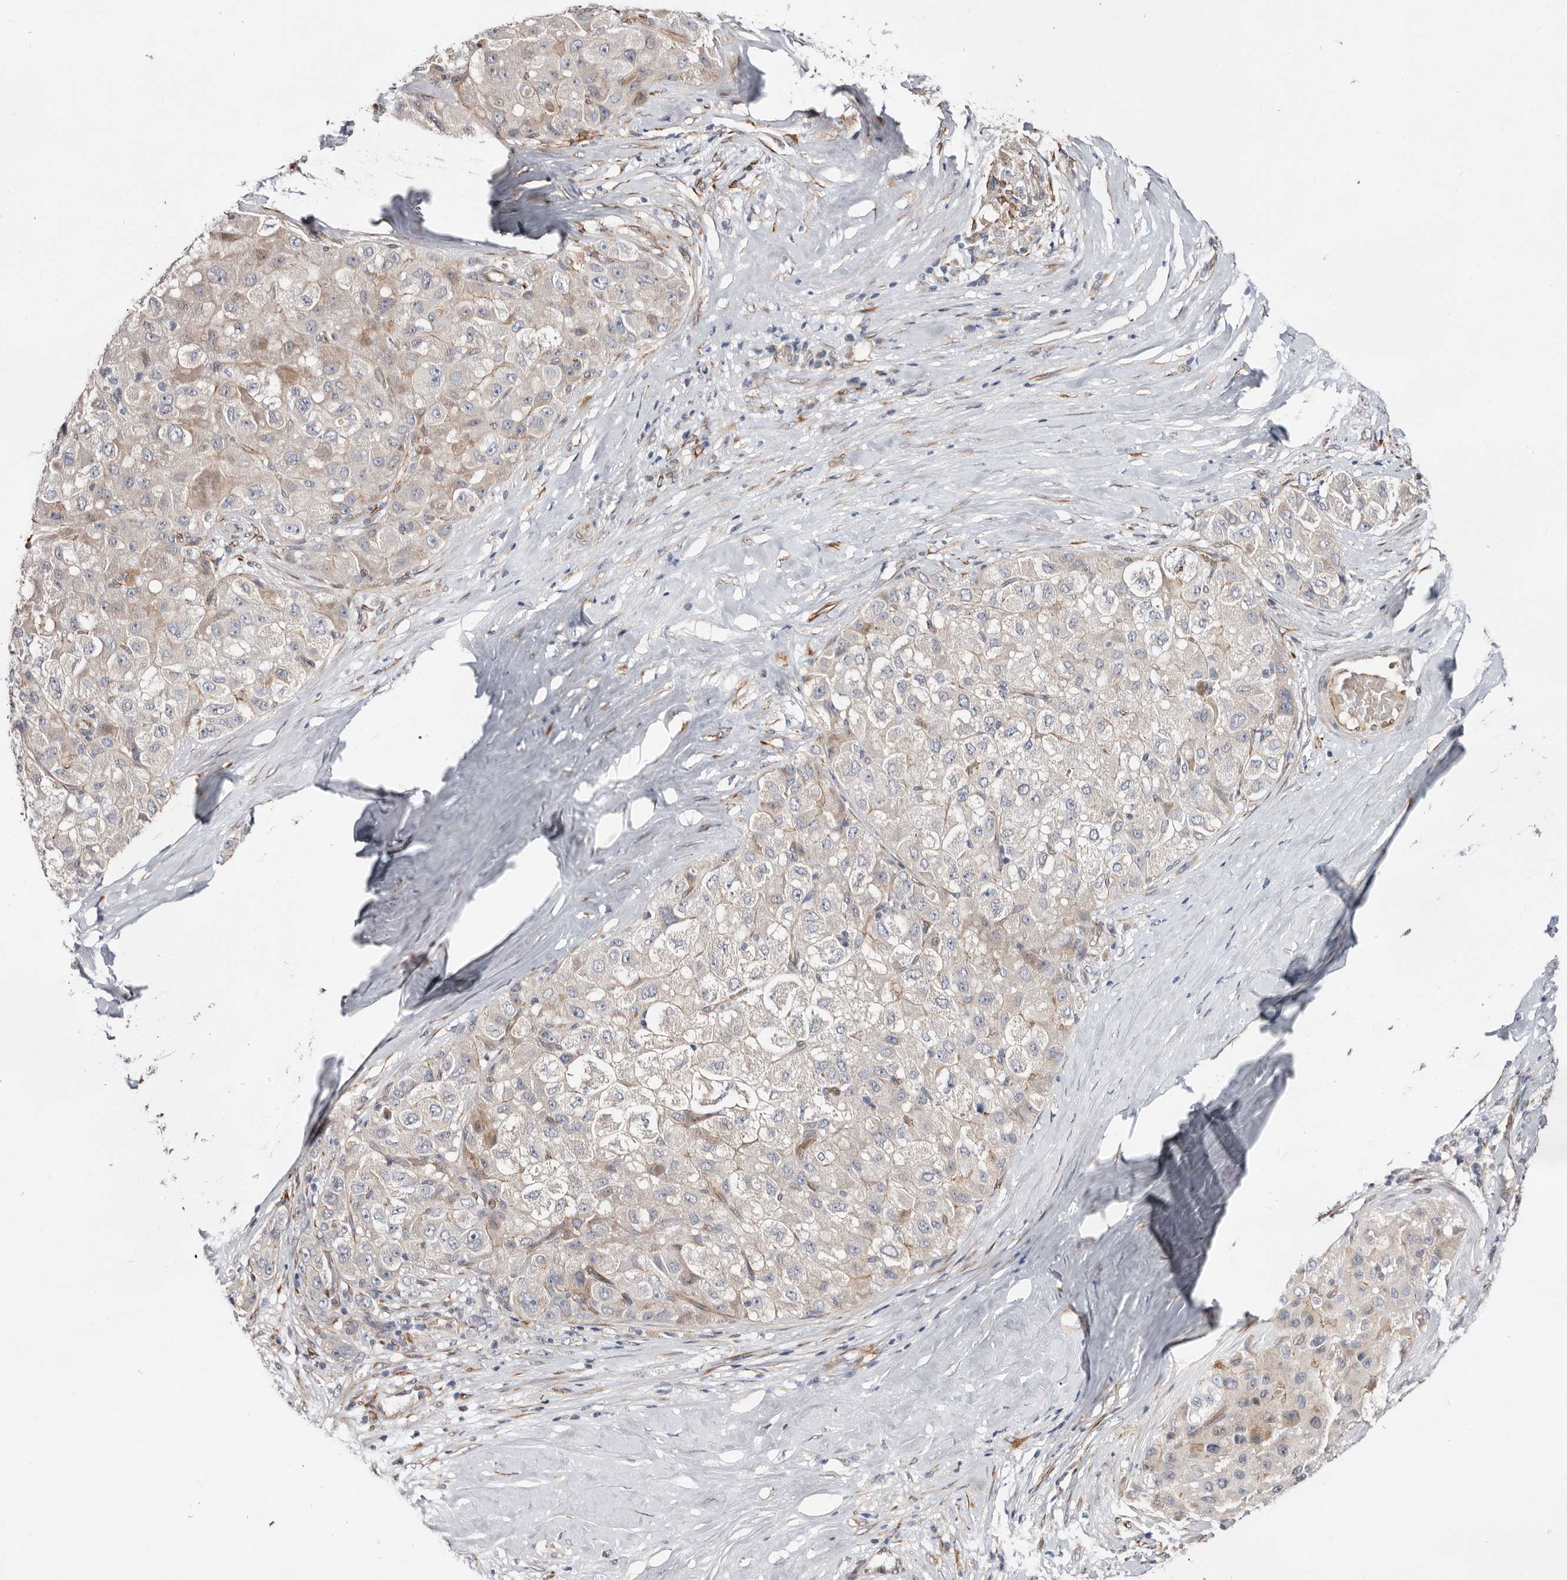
{"staining": {"intensity": "weak", "quantity": "25%-75%", "location": "cytoplasmic/membranous"}, "tissue": "liver cancer", "cell_type": "Tumor cells", "image_type": "cancer", "snomed": [{"axis": "morphology", "description": "Carcinoma, Hepatocellular, NOS"}, {"axis": "topography", "description": "Liver"}], "caption": "DAB immunohistochemical staining of human liver cancer (hepatocellular carcinoma) exhibits weak cytoplasmic/membranous protein staining in about 25%-75% of tumor cells. (Brightfield microscopy of DAB IHC at high magnification).", "gene": "USH1C", "patient": {"sex": "male", "age": 80}}